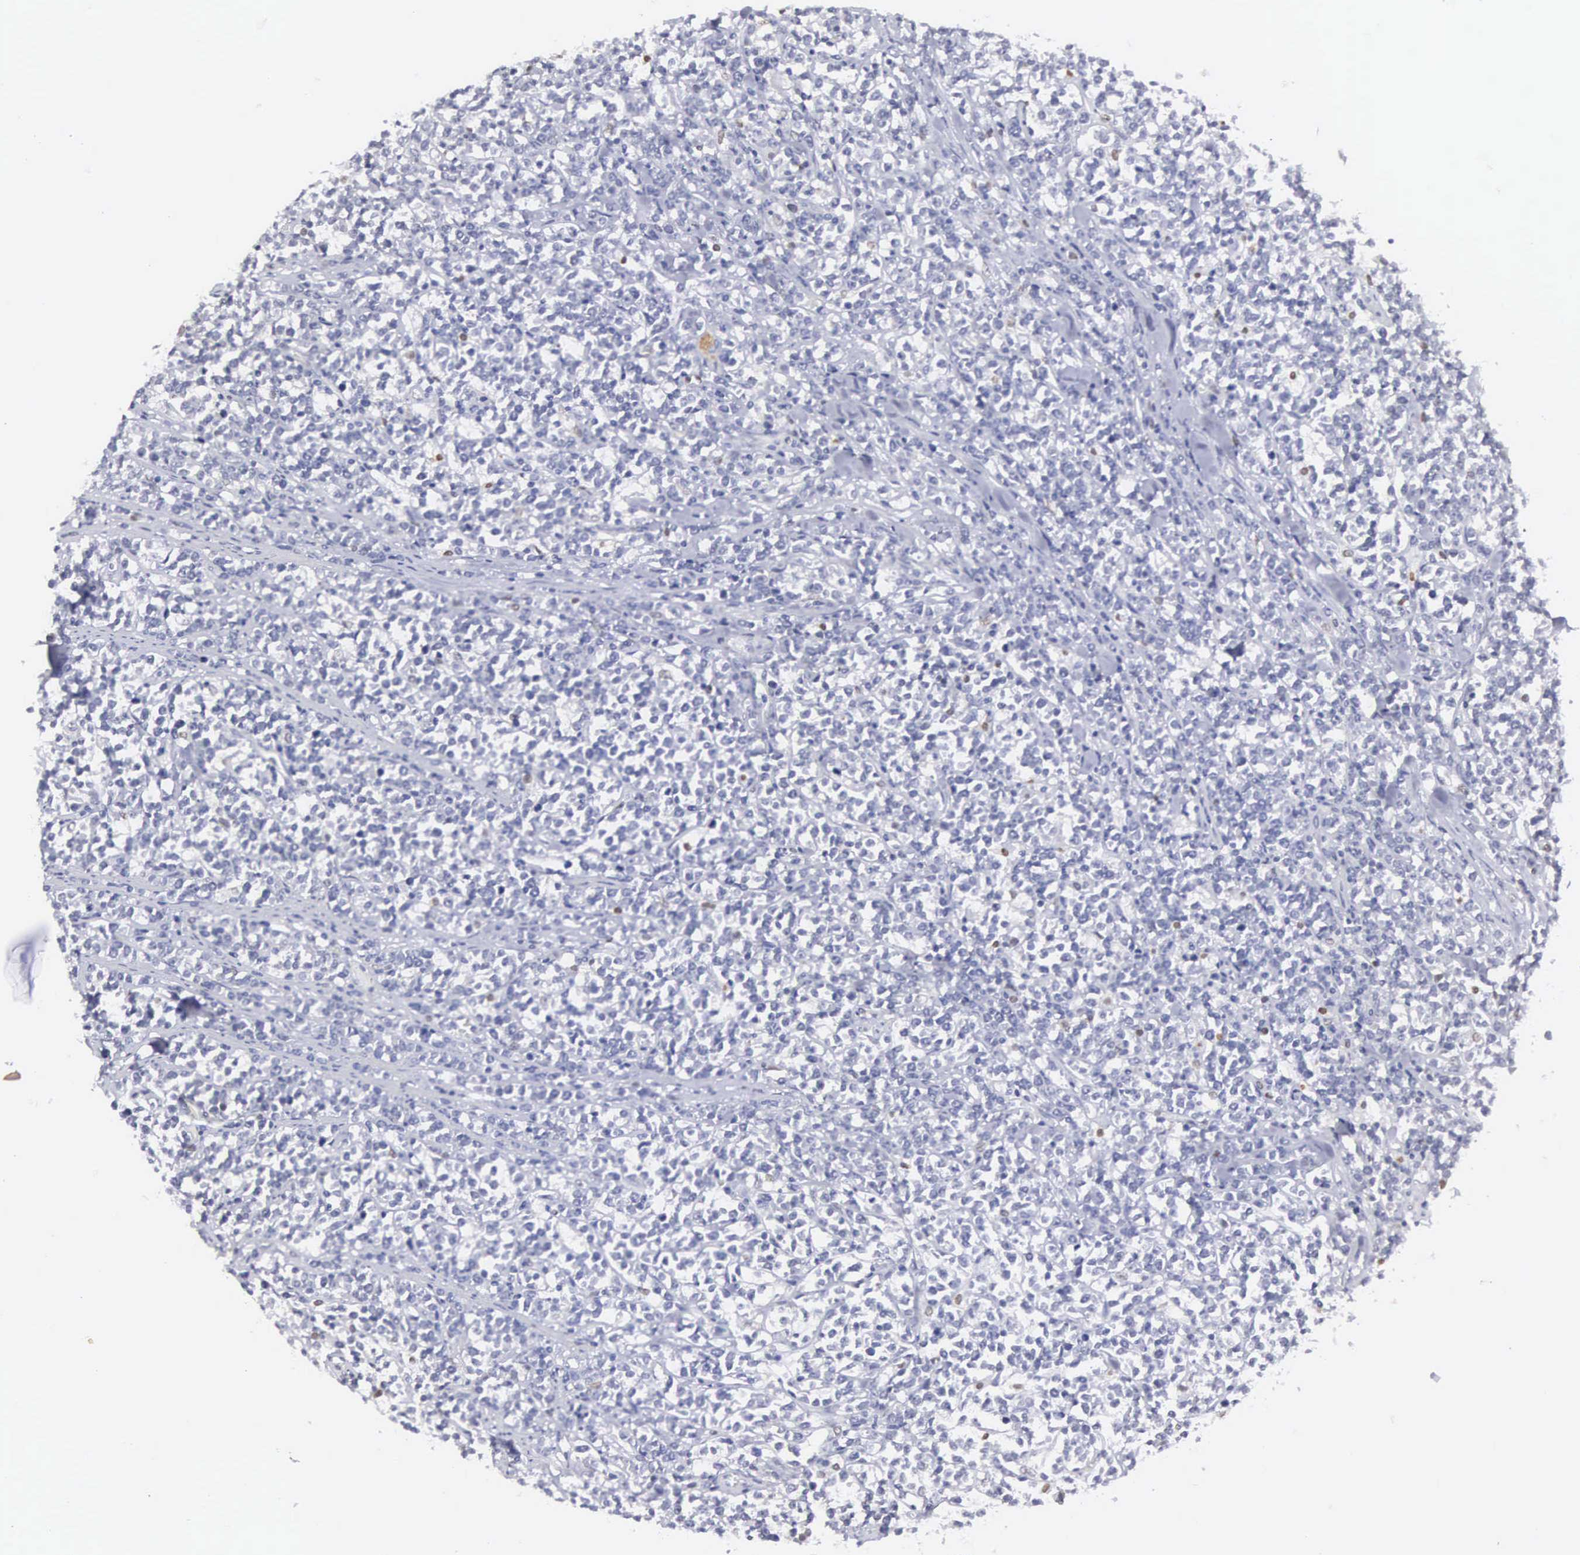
{"staining": {"intensity": "weak", "quantity": "<25%", "location": "cytoplasmic/membranous,nuclear"}, "tissue": "lymphoma", "cell_type": "Tumor cells", "image_type": "cancer", "snomed": [{"axis": "morphology", "description": "Malignant lymphoma, non-Hodgkin's type, High grade"}, {"axis": "topography", "description": "Small intestine"}, {"axis": "topography", "description": "Colon"}], "caption": "Immunohistochemistry (IHC) image of high-grade malignant lymphoma, non-Hodgkin's type stained for a protein (brown), which reveals no positivity in tumor cells.", "gene": "ETV6", "patient": {"sex": "male", "age": 8}}